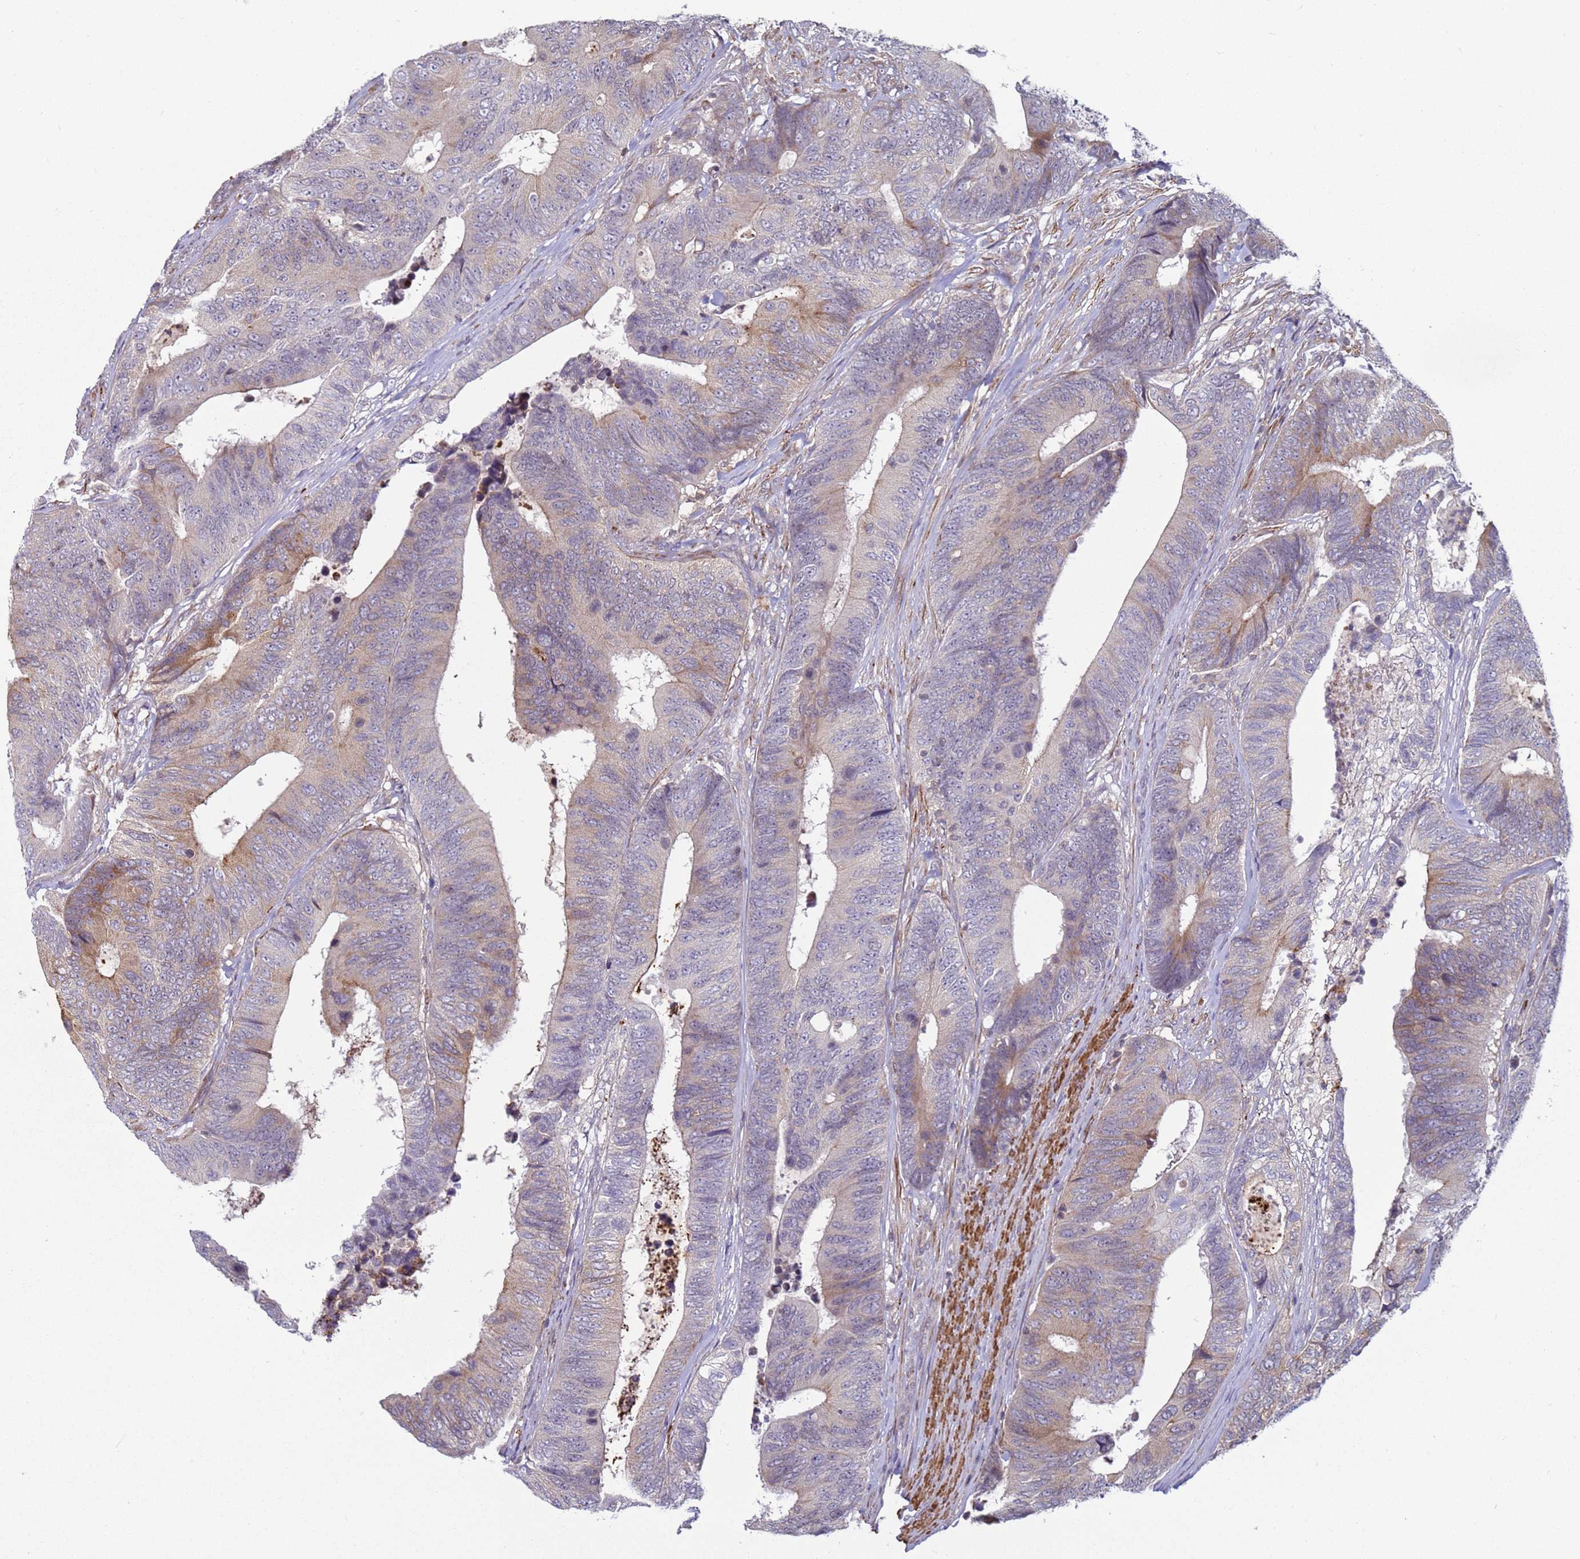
{"staining": {"intensity": "weak", "quantity": "<25%", "location": "cytoplasmic/membranous"}, "tissue": "colorectal cancer", "cell_type": "Tumor cells", "image_type": "cancer", "snomed": [{"axis": "morphology", "description": "Adenocarcinoma, NOS"}, {"axis": "topography", "description": "Colon"}], "caption": "Immunohistochemistry (IHC) histopathology image of colorectal cancer (adenocarcinoma) stained for a protein (brown), which reveals no positivity in tumor cells.", "gene": "SNAPC4", "patient": {"sex": "male", "age": 87}}